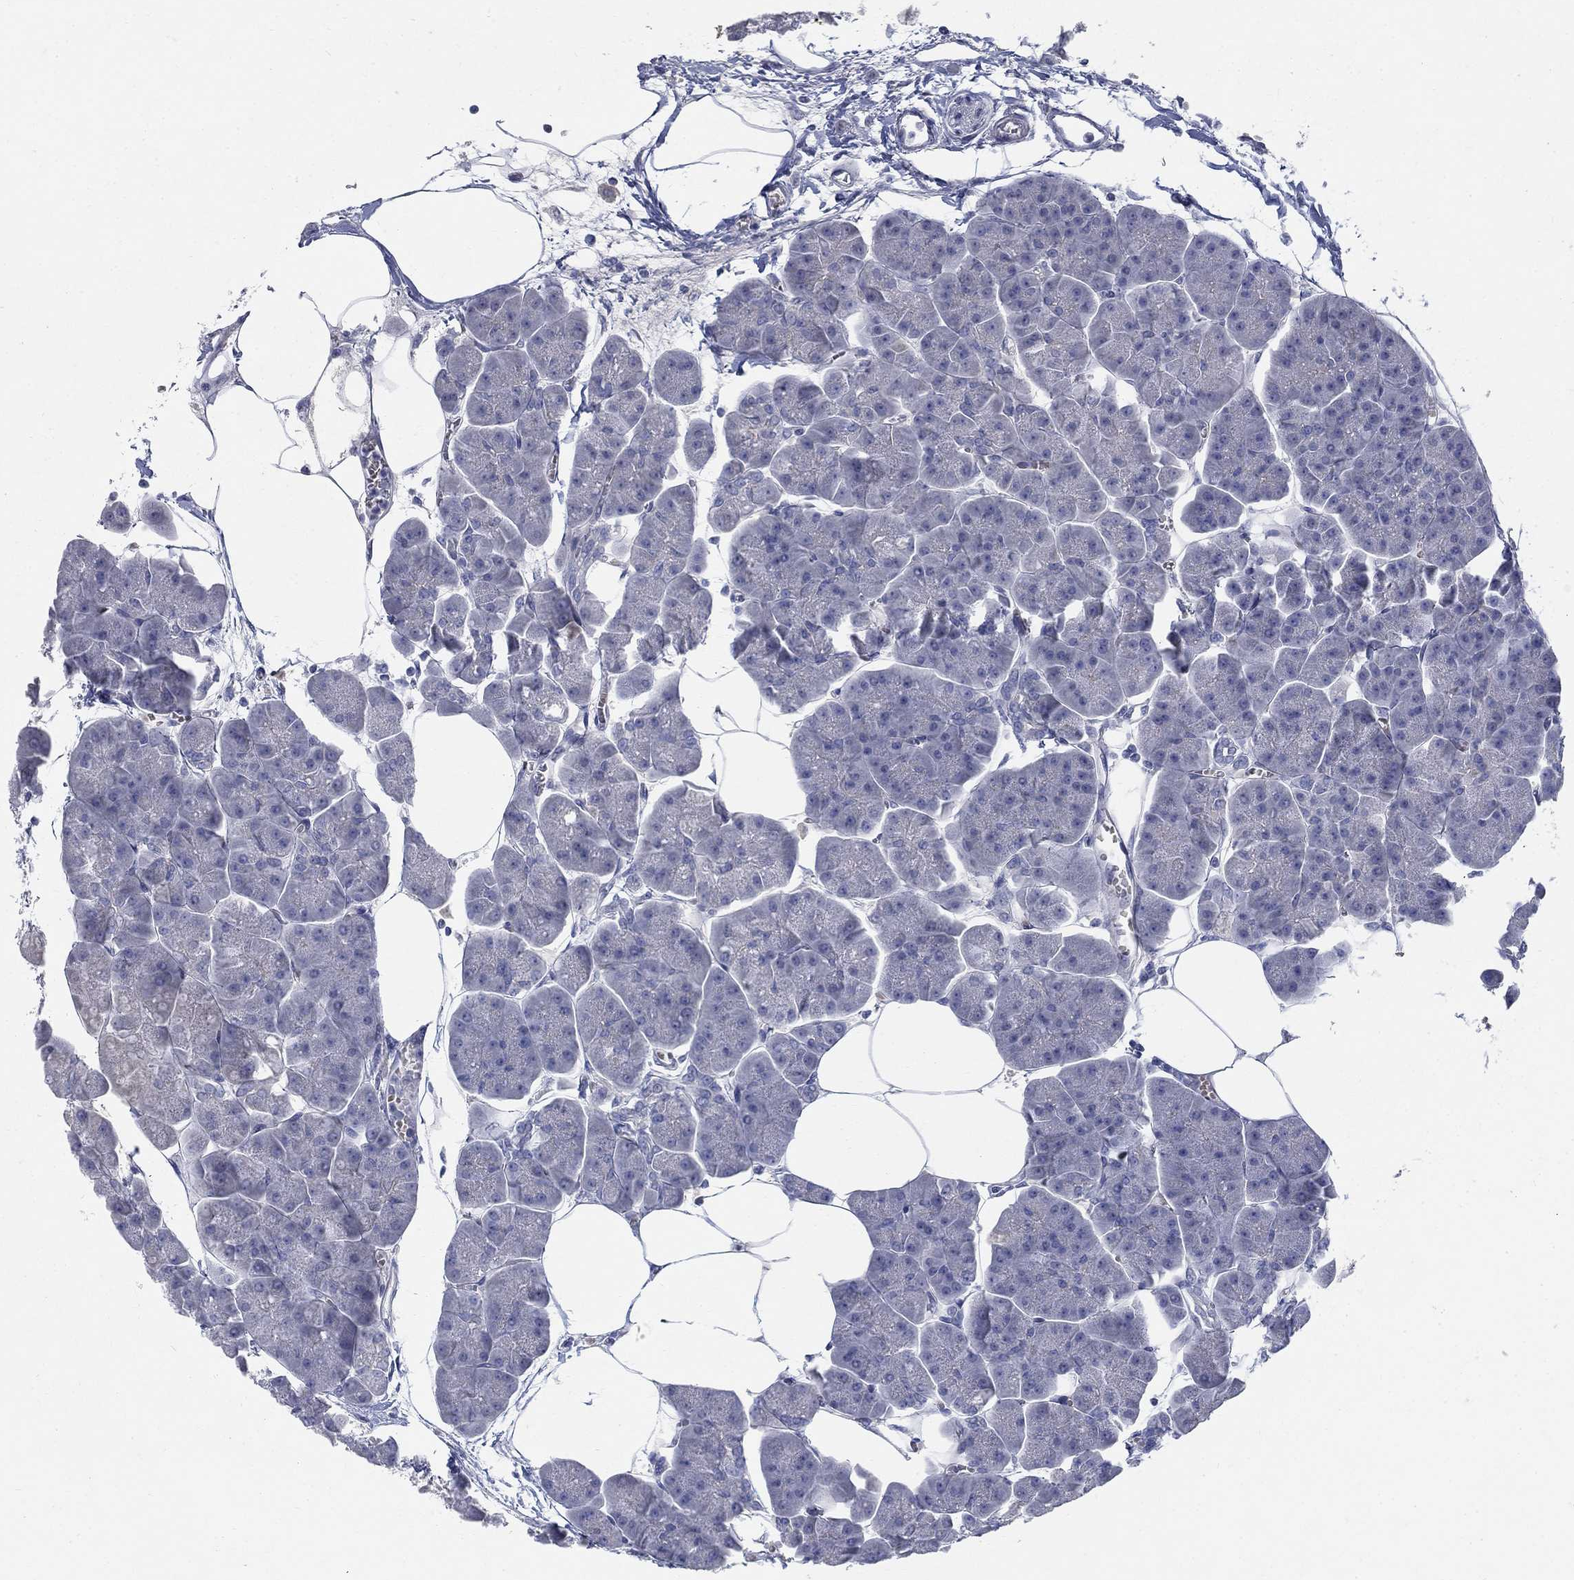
{"staining": {"intensity": "negative", "quantity": "none", "location": "none"}, "tissue": "pancreas", "cell_type": "Exocrine glandular cells", "image_type": "normal", "snomed": [{"axis": "morphology", "description": "Normal tissue, NOS"}, {"axis": "topography", "description": "Adipose tissue"}, {"axis": "topography", "description": "Pancreas"}, {"axis": "topography", "description": "Peripheral nerve tissue"}], "caption": "Image shows no protein expression in exocrine glandular cells of normal pancreas. (DAB immunohistochemistry, high magnification).", "gene": "DNER", "patient": {"sex": "female", "age": 58}}